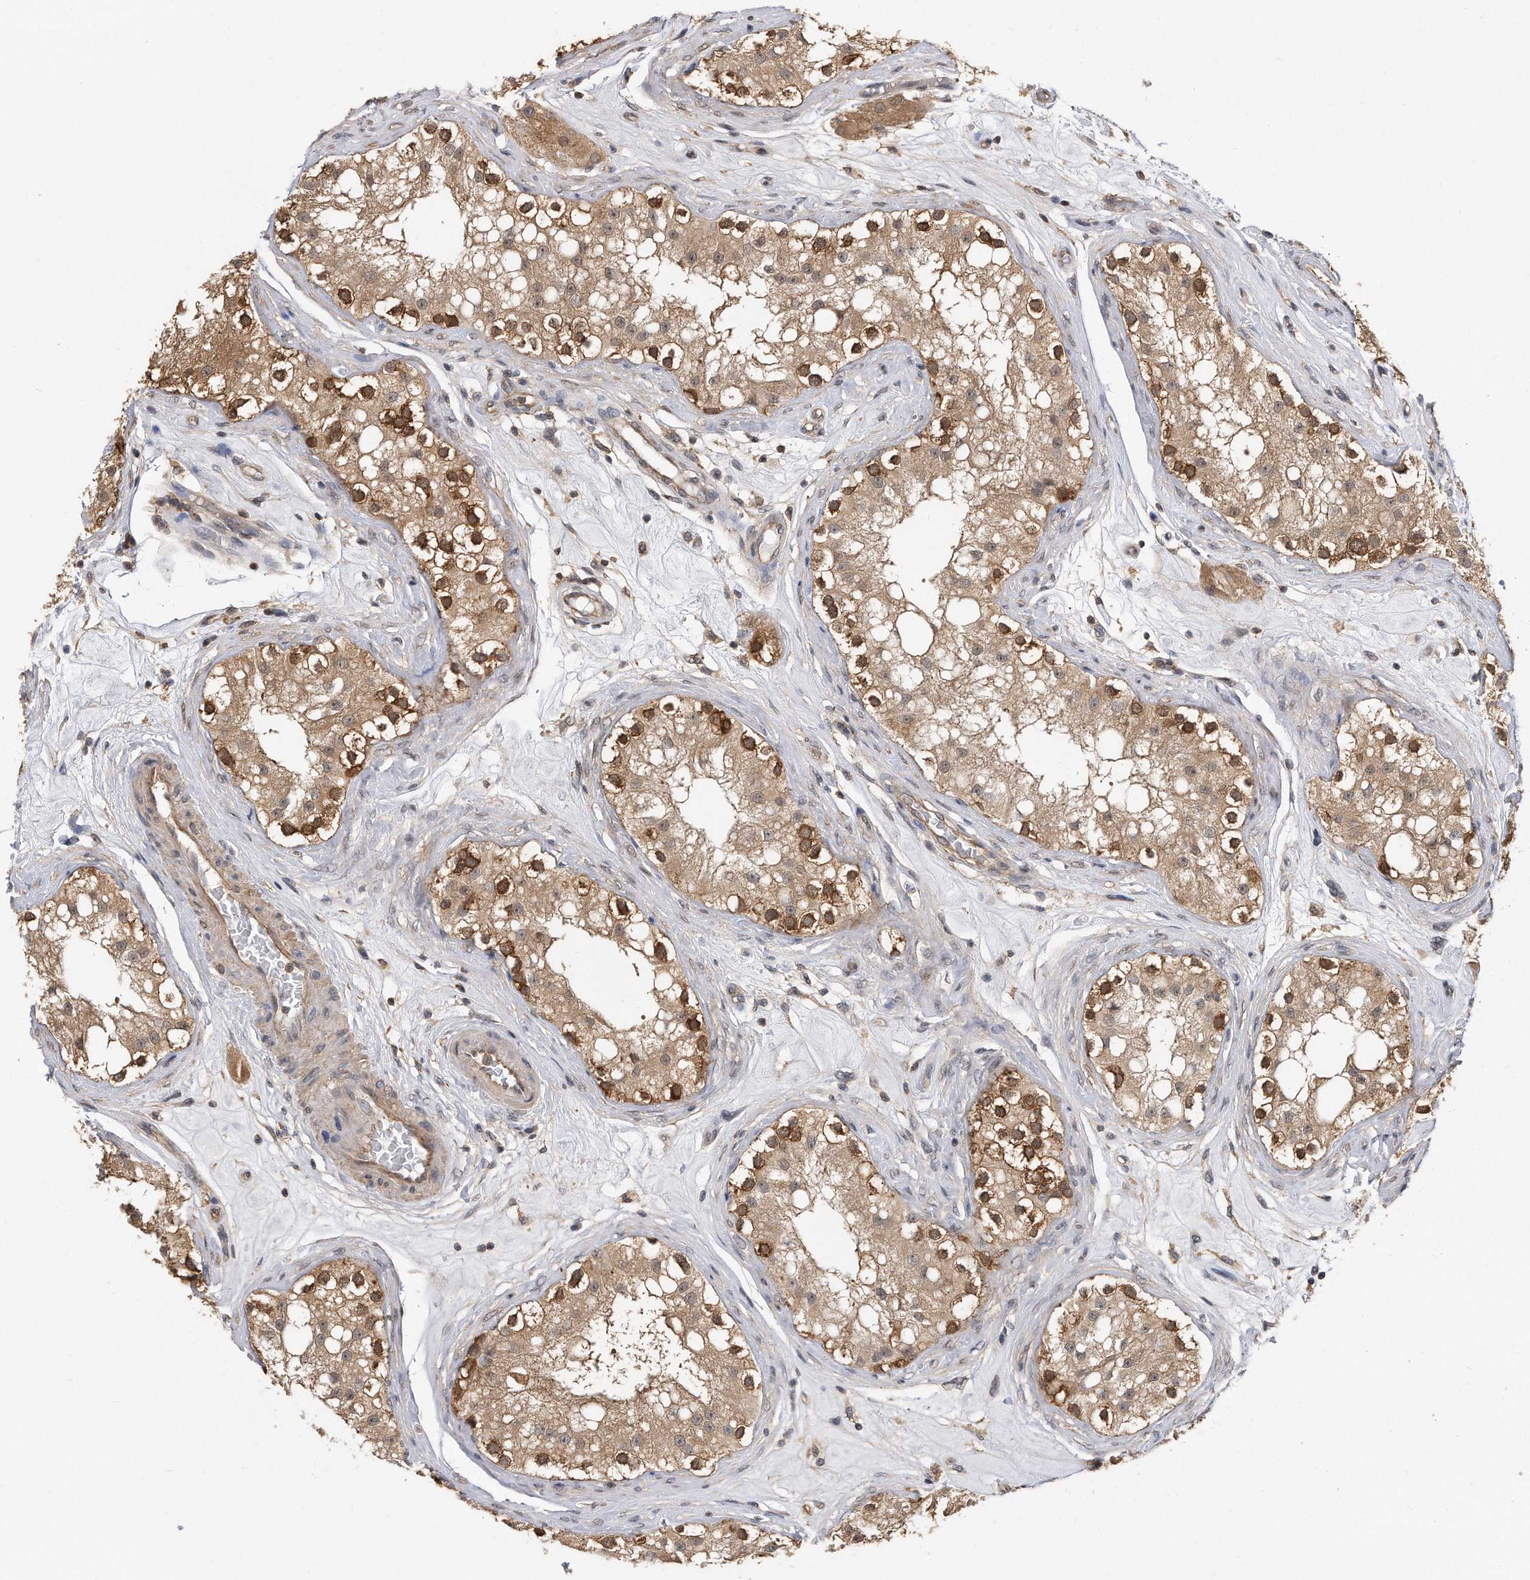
{"staining": {"intensity": "strong", "quantity": "25%-75%", "location": "cytoplasmic/membranous,nuclear"}, "tissue": "testis", "cell_type": "Cells in seminiferous ducts", "image_type": "normal", "snomed": [{"axis": "morphology", "description": "Normal tissue, NOS"}, {"axis": "topography", "description": "Testis"}], "caption": "Testis stained for a protein (brown) exhibits strong cytoplasmic/membranous,nuclear positive expression in approximately 25%-75% of cells in seminiferous ducts.", "gene": "TCP1", "patient": {"sex": "male", "age": 84}}